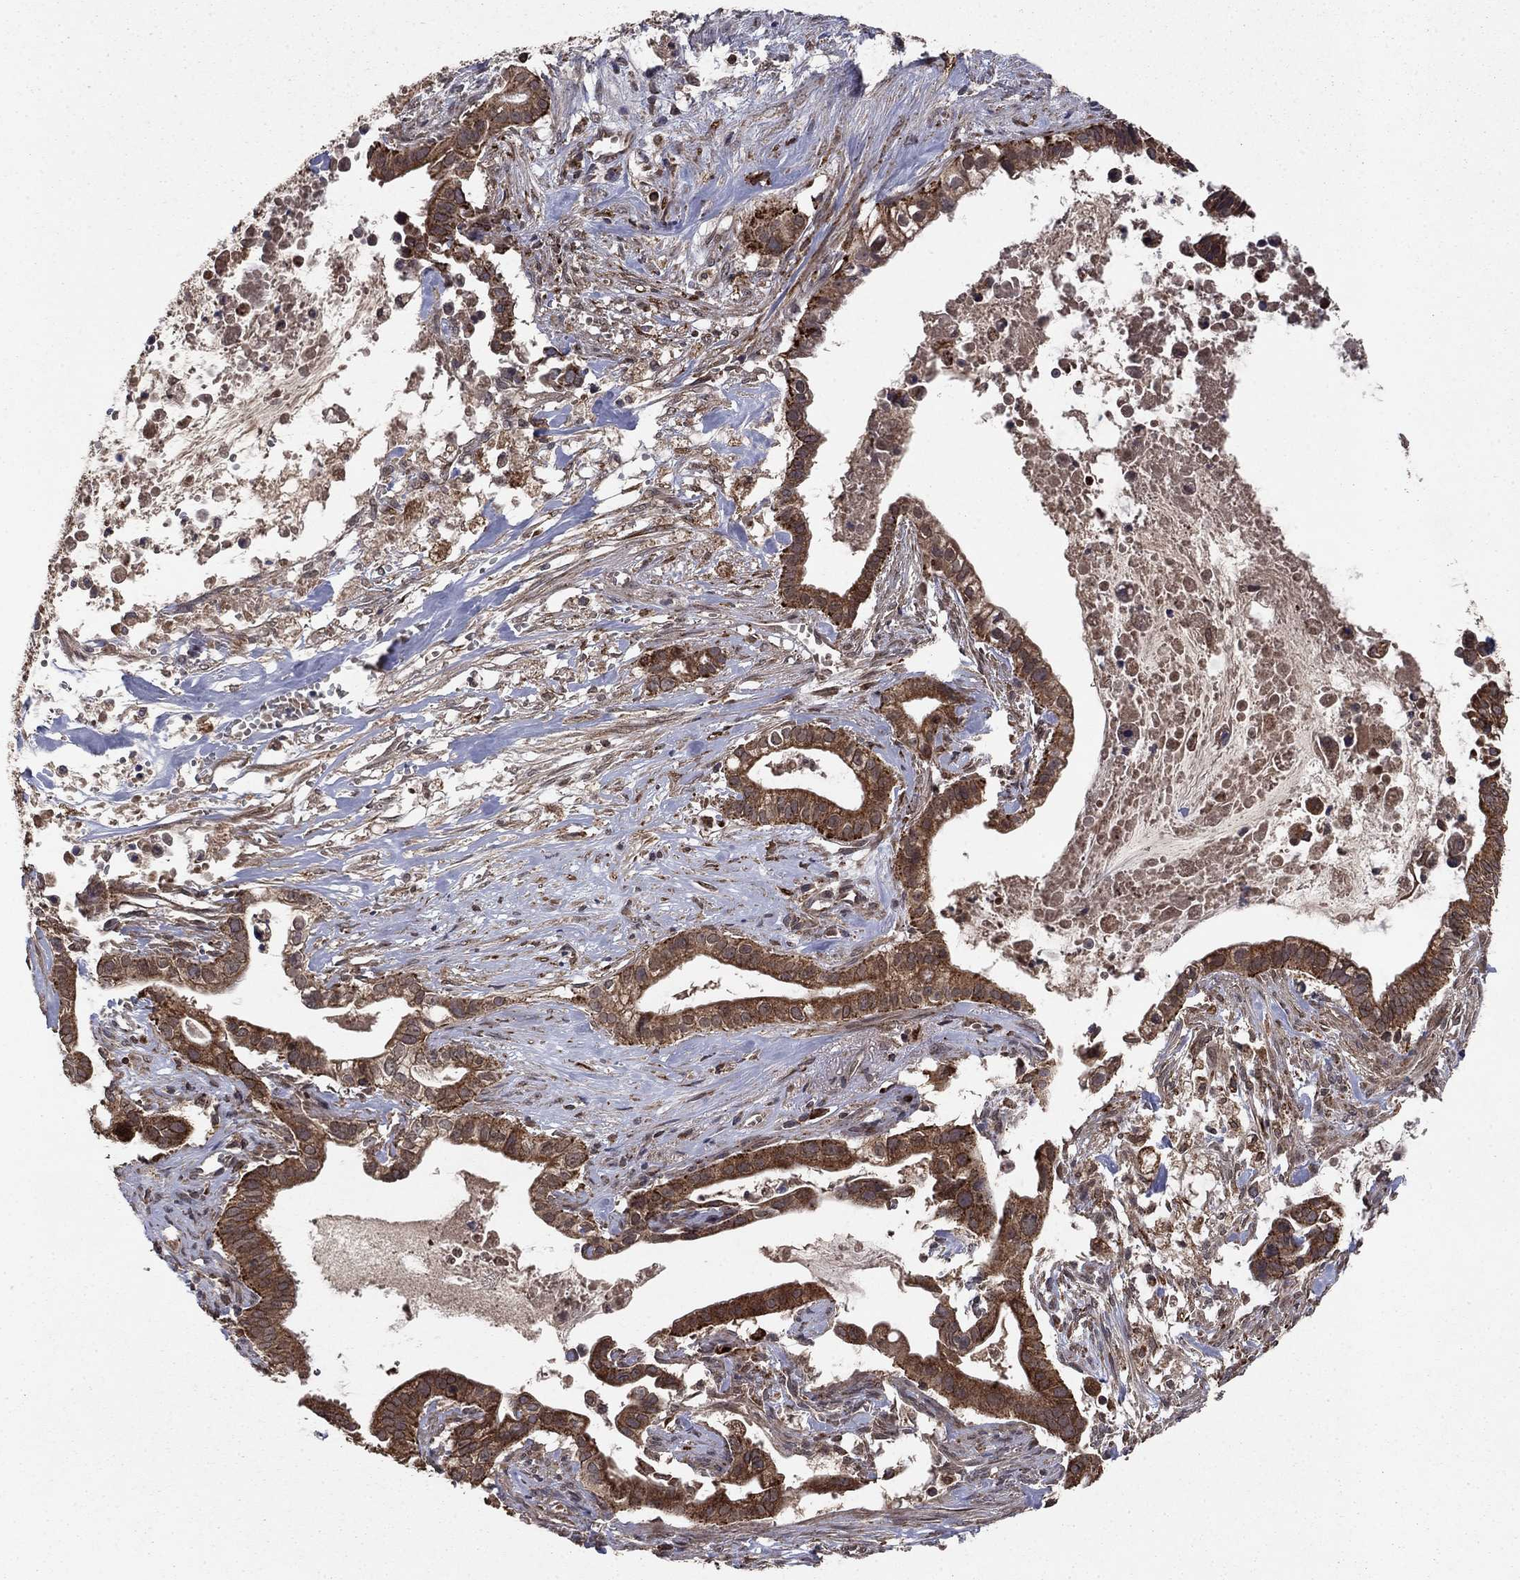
{"staining": {"intensity": "strong", "quantity": ">75%", "location": "cytoplasmic/membranous"}, "tissue": "pancreatic cancer", "cell_type": "Tumor cells", "image_type": "cancer", "snomed": [{"axis": "morphology", "description": "Adenocarcinoma, NOS"}, {"axis": "topography", "description": "Pancreas"}], "caption": "Protein staining reveals strong cytoplasmic/membranous expression in approximately >75% of tumor cells in adenocarcinoma (pancreatic). Nuclei are stained in blue.", "gene": "DHRS1", "patient": {"sex": "male", "age": 61}}